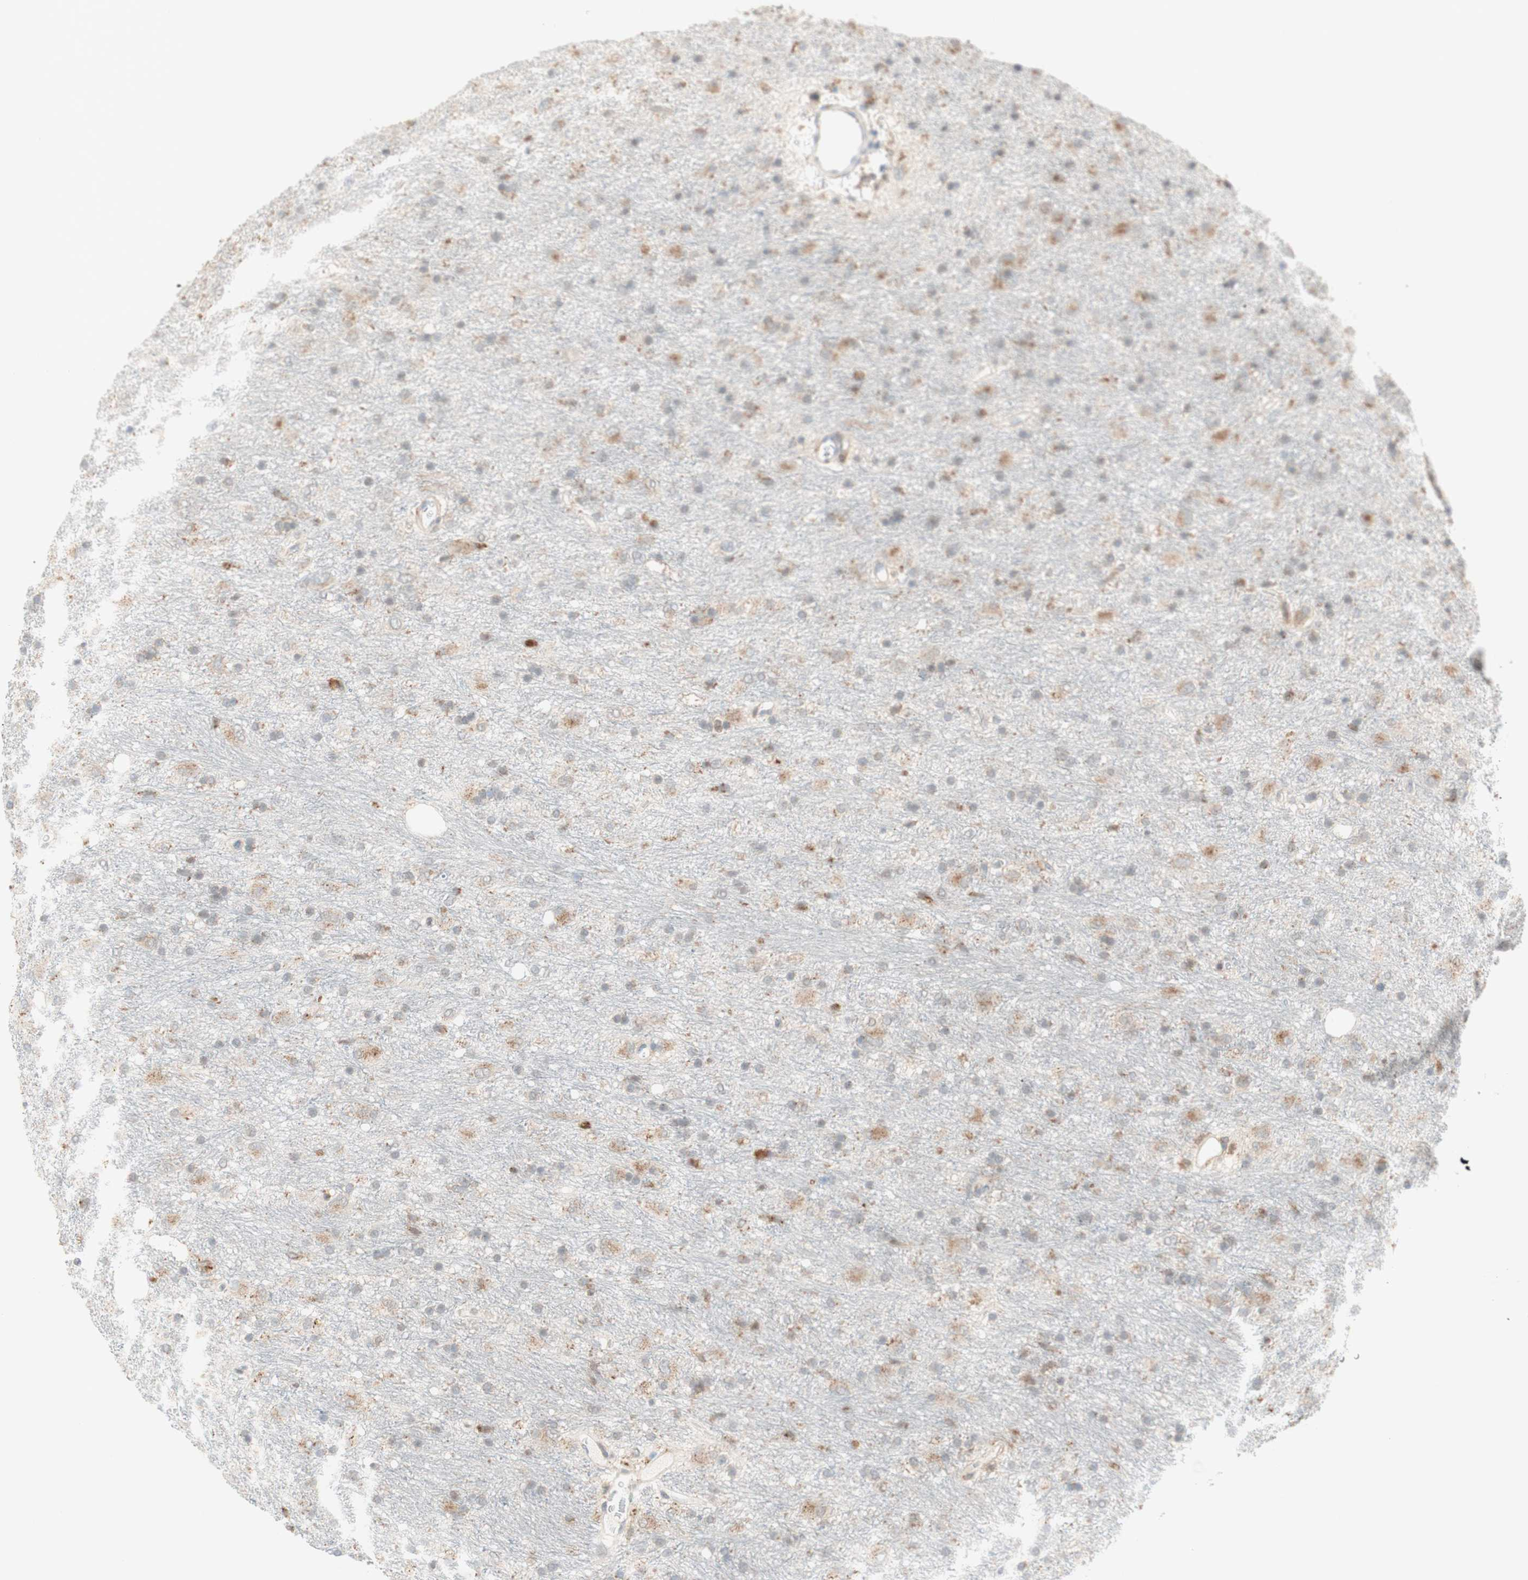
{"staining": {"intensity": "moderate", "quantity": "25%-75%", "location": "cytoplasmic/membranous"}, "tissue": "glioma", "cell_type": "Tumor cells", "image_type": "cancer", "snomed": [{"axis": "morphology", "description": "Glioma, malignant, Low grade"}, {"axis": "topography", "description": "Brain"}], "caption": "Glioma stained for a protein (brown) exhibits moderate cytoplasmic/membranous positive positivity in about 25%-75% of tumor cells.", "gene": "GAPT", "patient": {"sex": "male", "age": 77}}